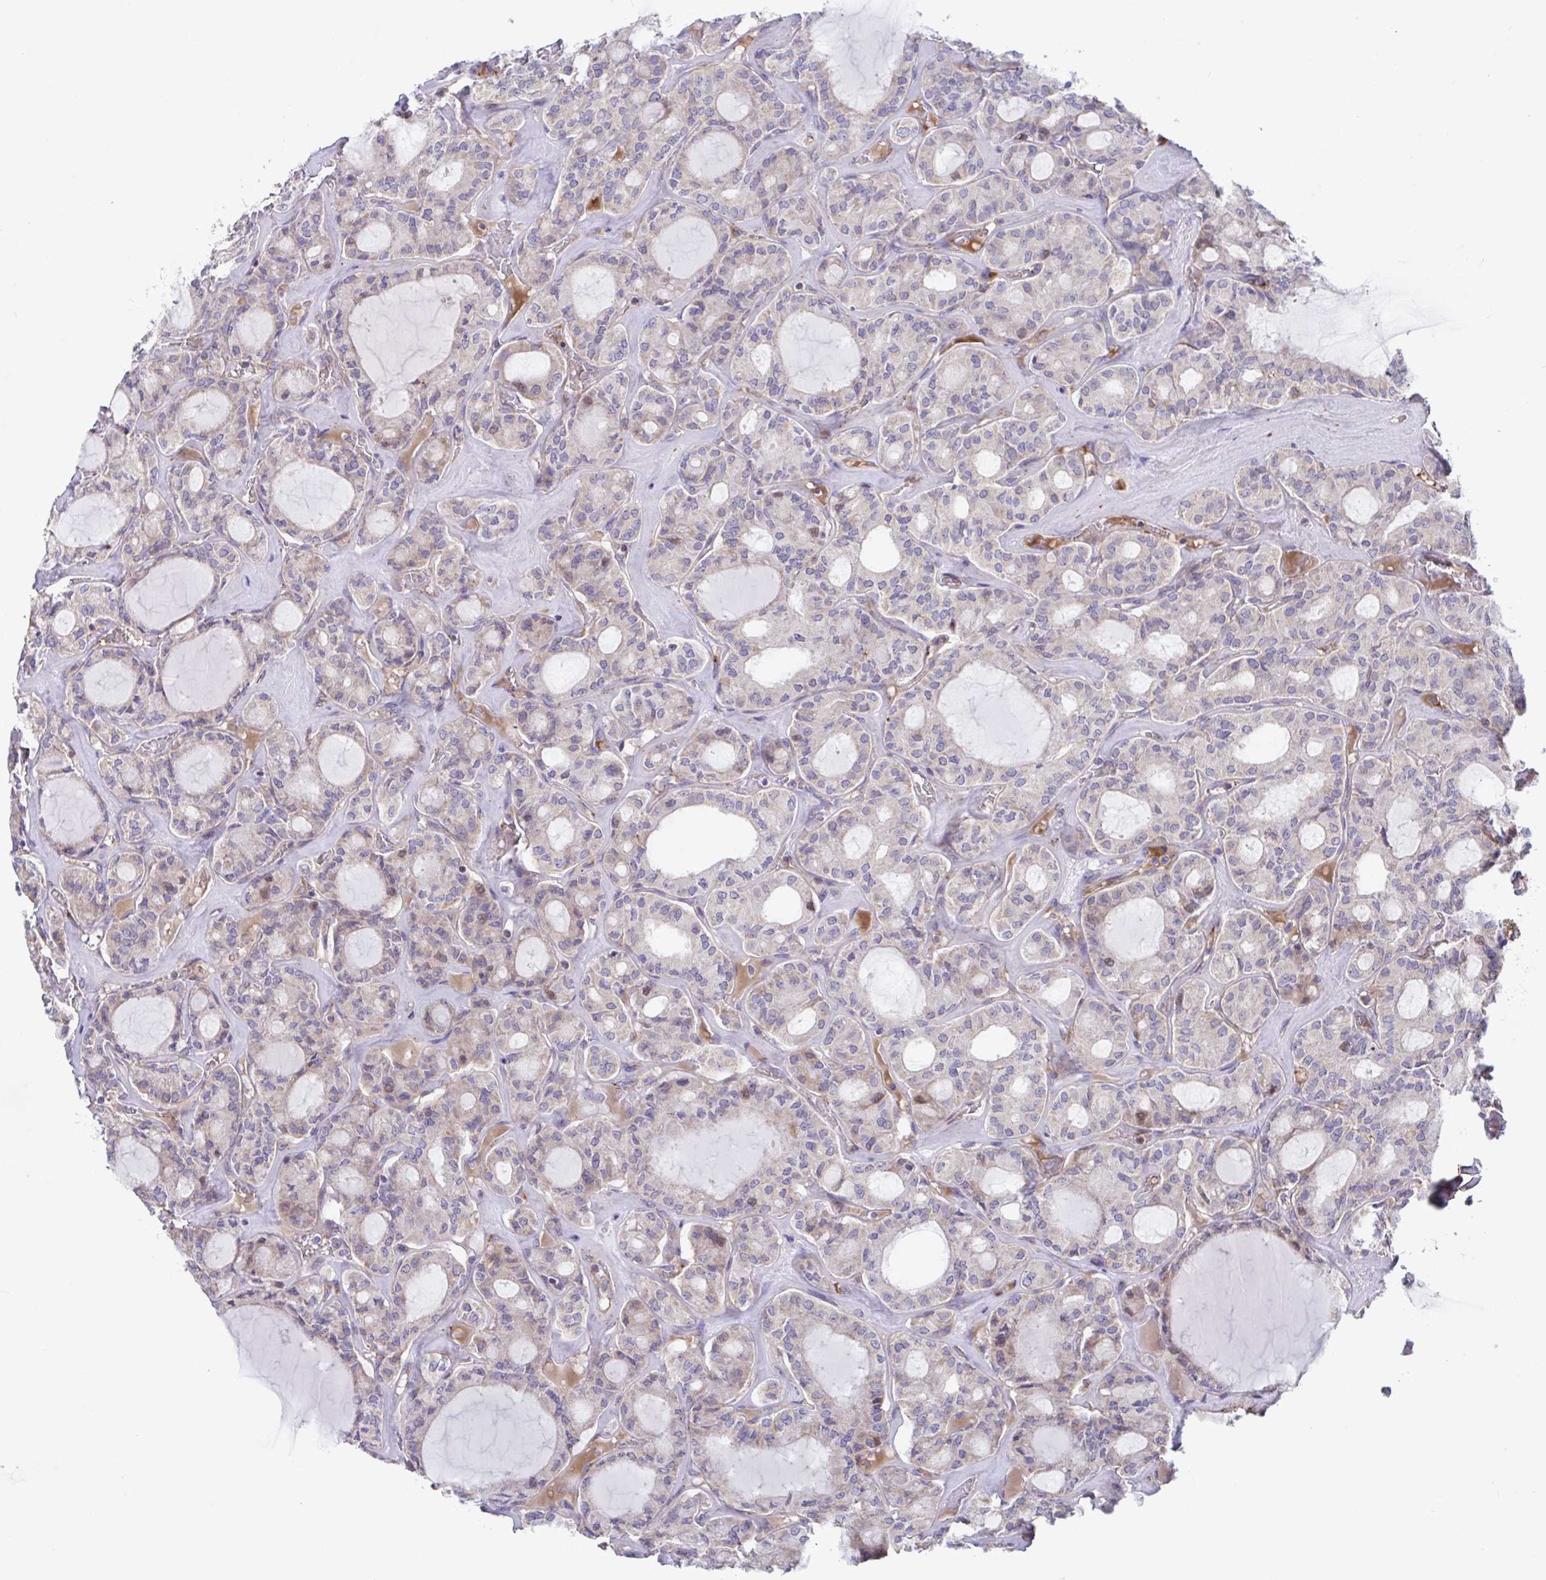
{"staining": {"intensity": "weak", "quantity": "<25%", "location": "cytoplasmic/membranous"}, "tissue": "thyroid cancer", "cell_type": "Tumor cells", "image_type": "cancer", "snomed": [{"axis": "morphology", "description": "Papillary adenocarcinoma, NOS"}, {"axis": "topography", "description": "Thyroid gland"}], "caption": "There is no significant staining in tumor cells of thyroid papillary adenocarcinoma.", "gene": "IL37", "patient": {"sex": "male", "age": 87}}